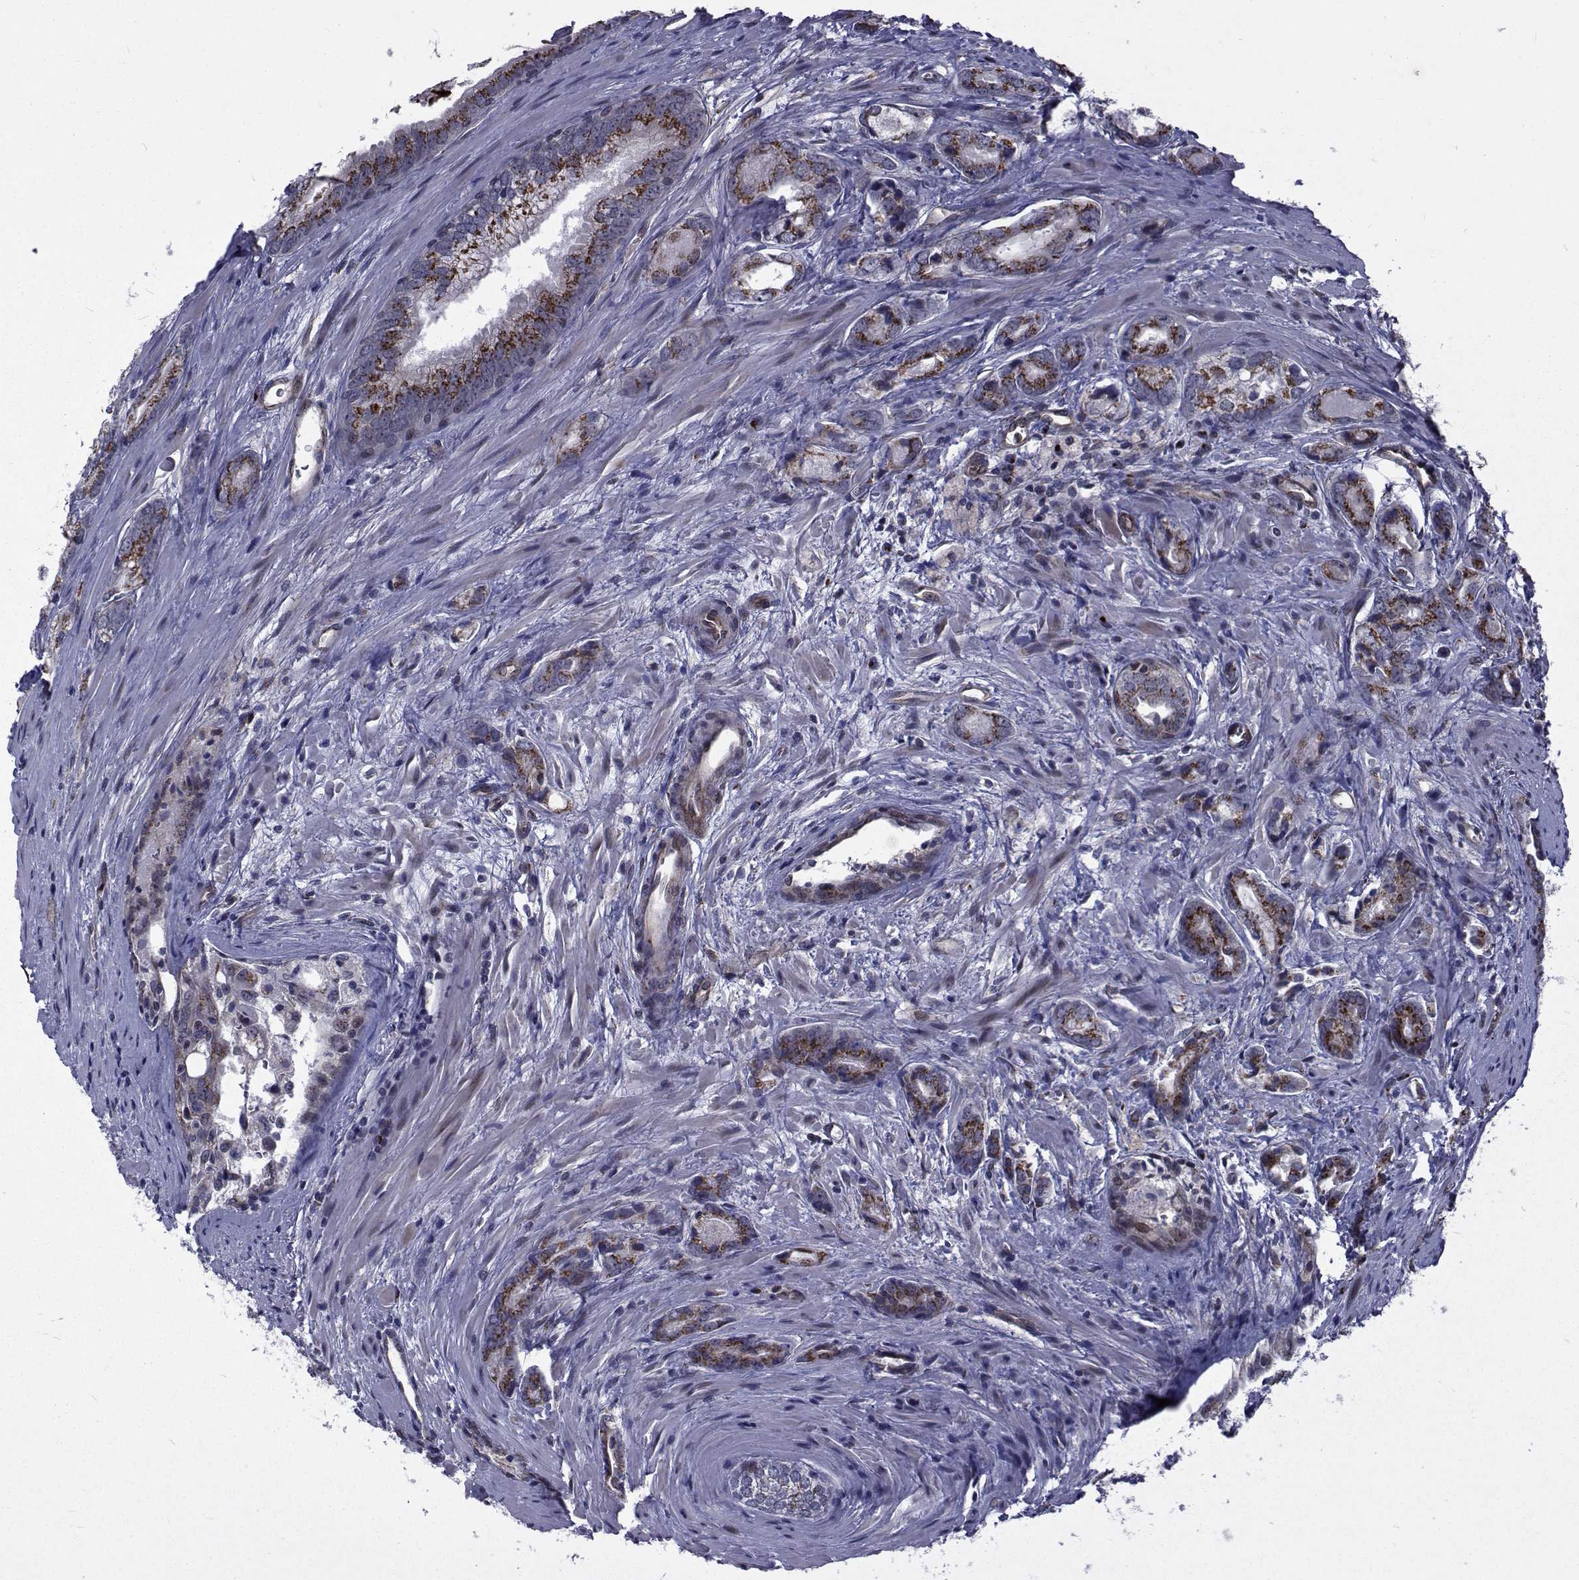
{"staining": {"intensity": "moderate", "quantity": "25%-75%", "location": "cytoplasmic/membranous"}, "tissue": "prostate cancer", "cell_type": "Tumor cells", "image_type": "cancer", "snomed": [{"axis": "morphology", "description": "Adenocarcinoma, NOS"}, {"axis": "morphology", "description": "Adenocarcinoma, High grade"}, {"axis": "topography", "description": "Prostate"}], "caption": "IHC (DAB (3,3'-diaminobenzidine)) staining of prostate adenocarcinoma reveals moderate cytoplasmic/membranous protein positivity in about 25%-75% of tumor cells.", "gene": "ATP6V1C2", "patient": {"sex": "male", "age": 70}}